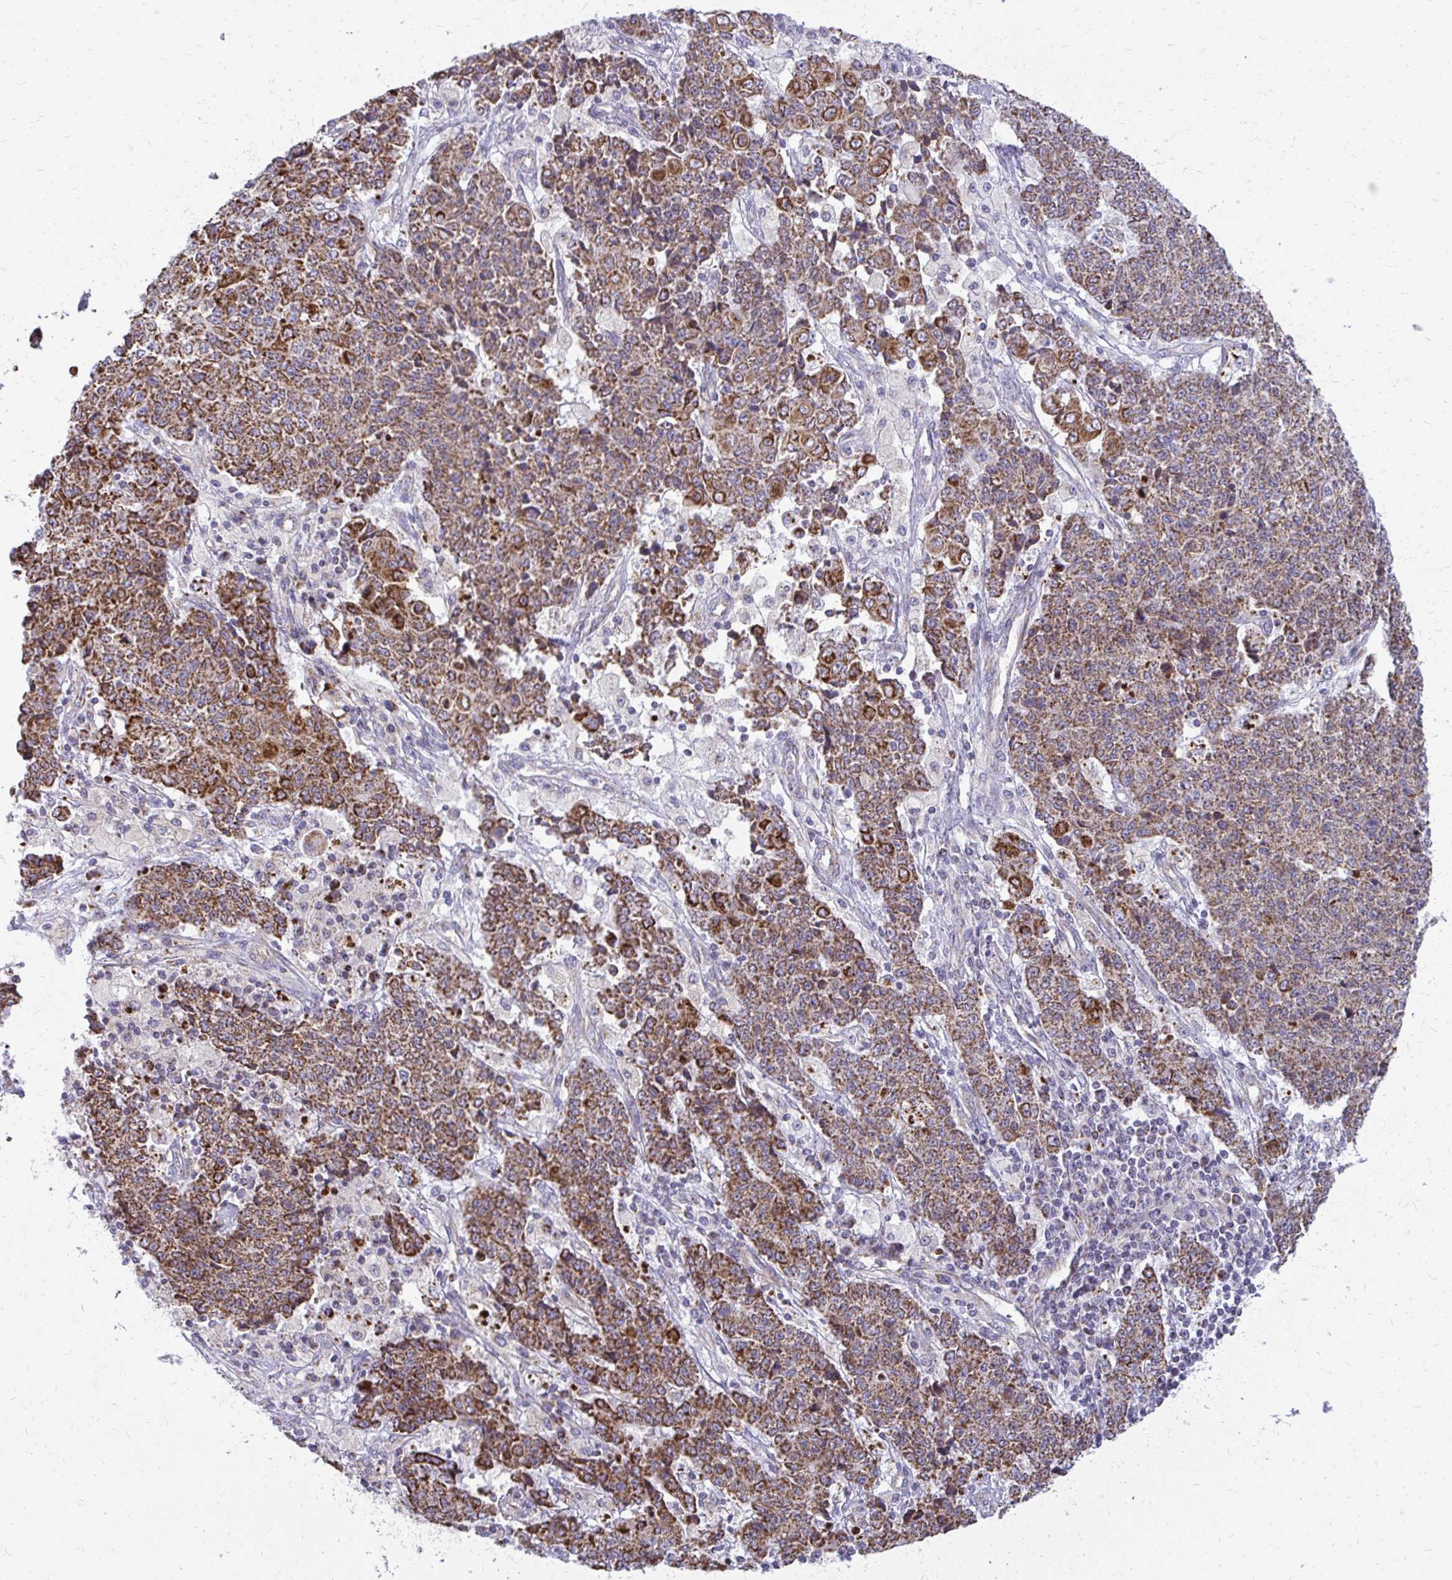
{"staining": {"intensity": "strong", "quantity": ">75%", "location": "cytoplasmic/membranous"}, "tissue": "ovarian cancer", "cell_type": "Tumor cells", "image_type": "cancer", "snomed": [{"axis": "morphology", "description": "Carcinoma, endometroid"}, {"axis": "topography", "description": "Ovary"}], "caption": "About >75% of tumor cells in ovarian endometroid carcinoma demonstrate strong cytoplasmic/membranous protein staining as visualized by brown immunohistochemical staining.", "gene": "IFIT1", "patient": {"sex": "female", "age": 42}}